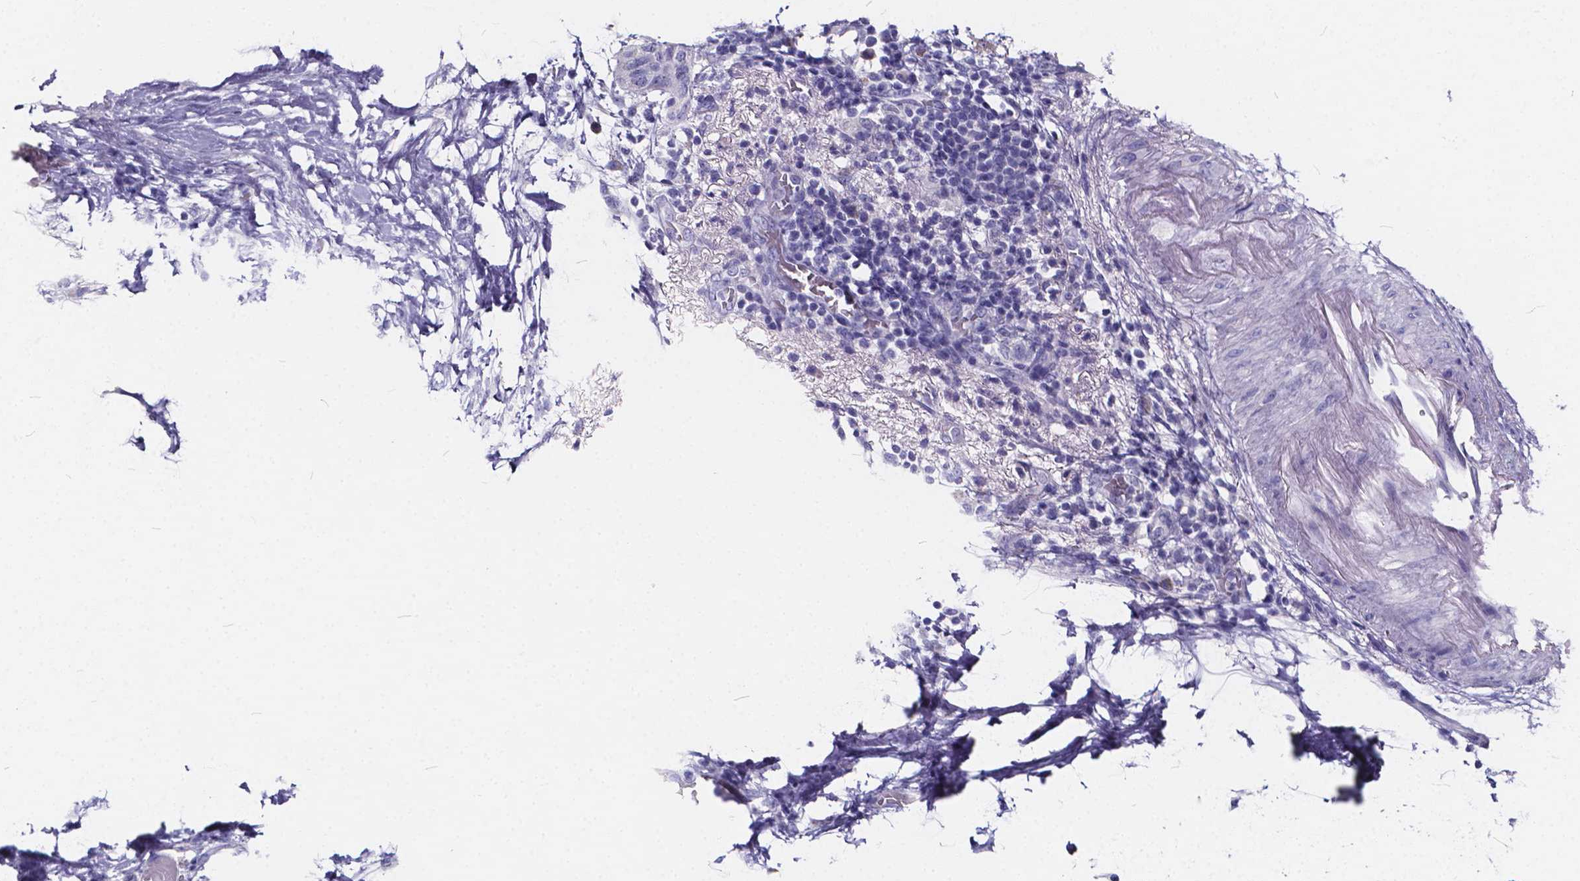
{"staining": {"intensity": "negative", "quantity": "none", "location": "none"}, "tissue": "pancreatic cancer", "cell_type": "Tumor cells", "image_type": "cancer", "snomed": [{"axis": "morphology", "description": "Adenocarcinoma, NOS"}, {"axis": "topography", "description": "Pancreas"}], "caption": "The IHC photomicrograph has no significant positivity in tumor cells of pancreatic cancer tissue.", "gene": "SPEF2", "patient": {"sex": "female", "age": 72}}